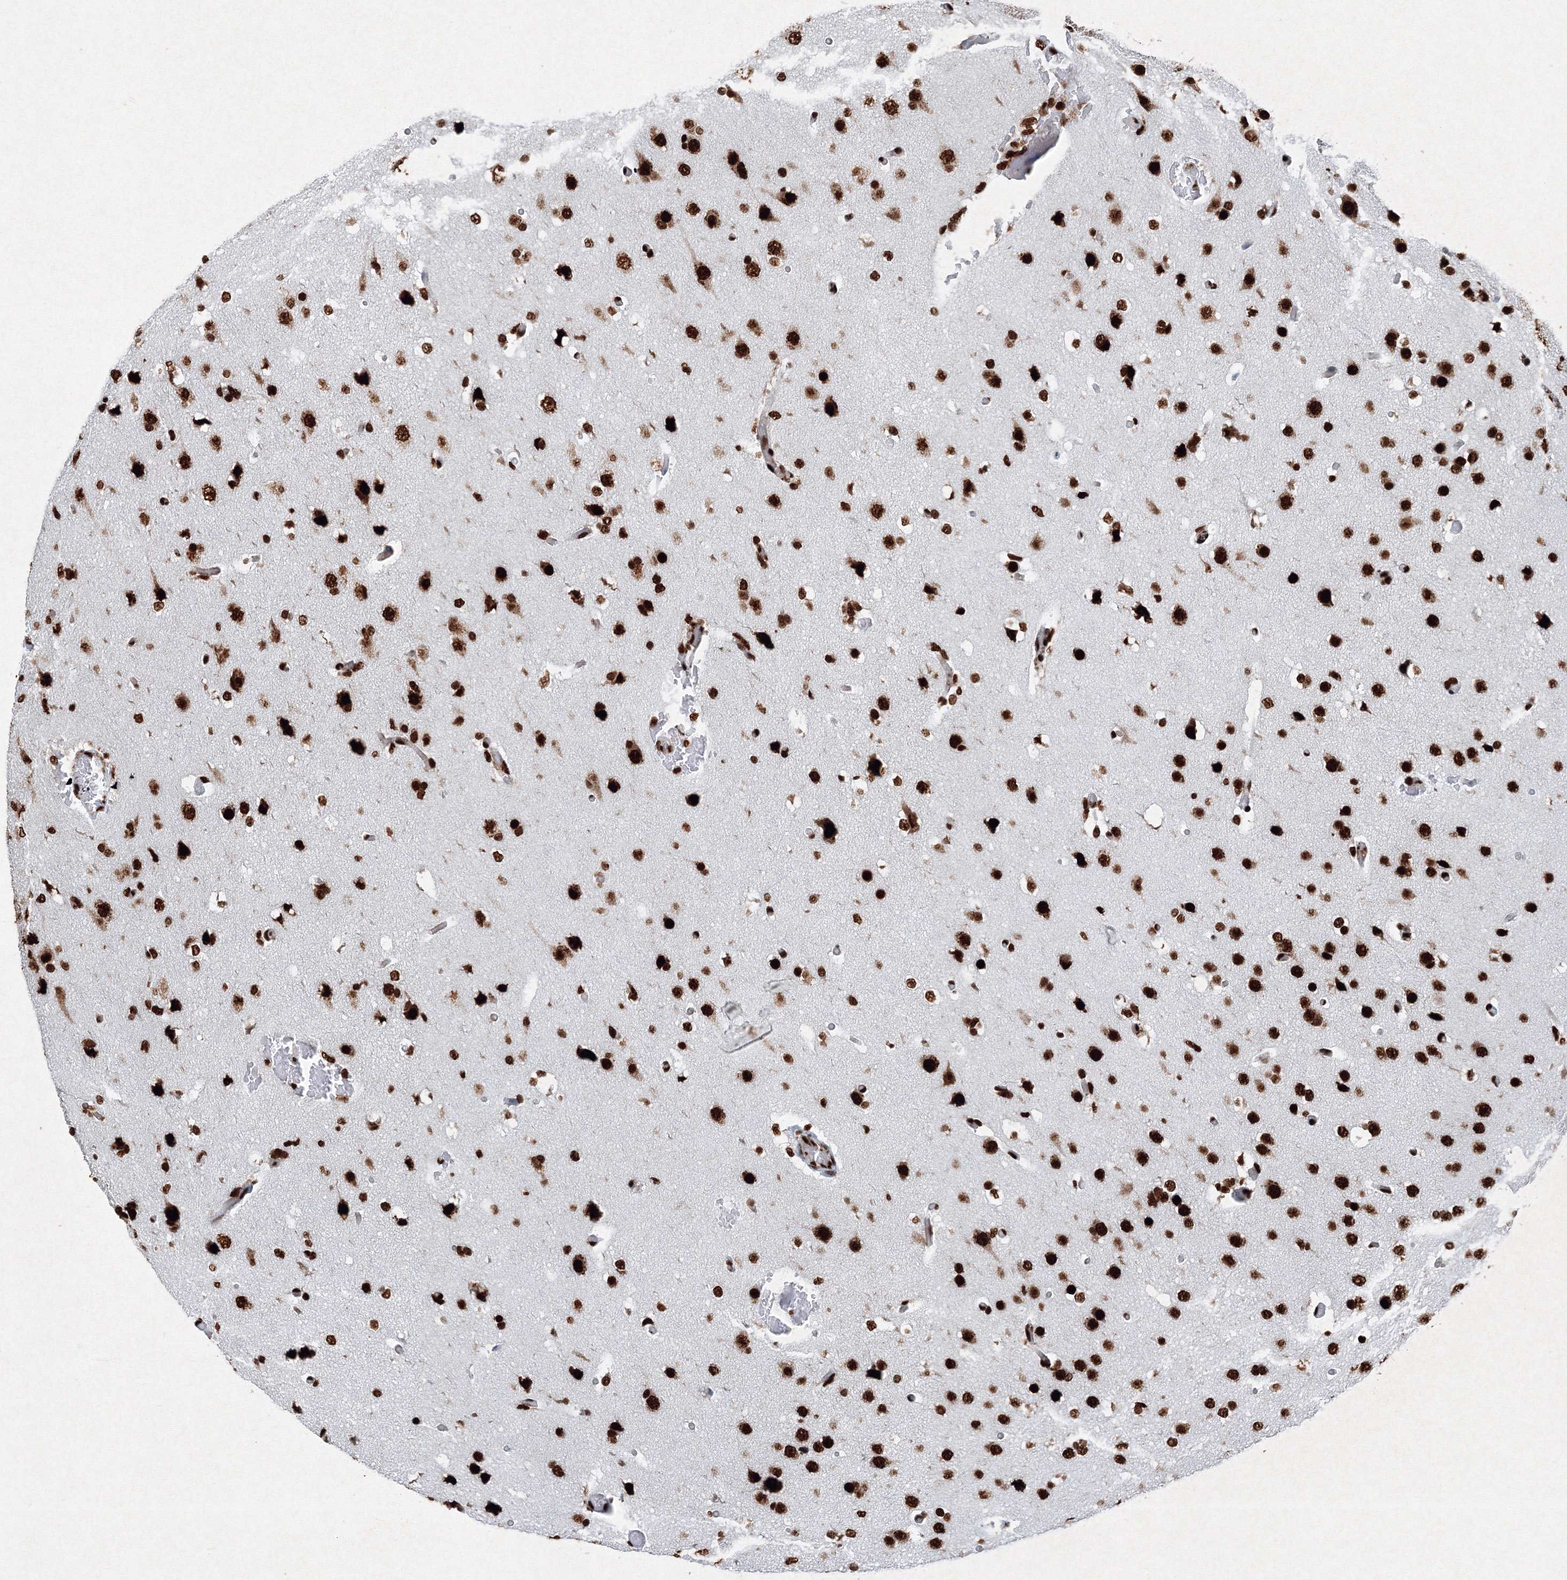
{"staining": {"intensity": "strong", "quantity": ">75%", "location": "nuclear"}, "tissue": "glioma", "cell_type": "Tumor cells", "image_type": "cancer", "snomed": [{"axis": "morphology", "description": "Glioma, malignant, High grade"}, {"axis": "topography", "description": "Cerebral cortex"}], "caption": "Strong nuclear staining for a protein is seen in about >75% of tumor cells of malignant glioma (high-grade) using immunohistochemistry (IHC).", "gene": "SNRPC", "patient": {"sex": "female", "age": 36}}